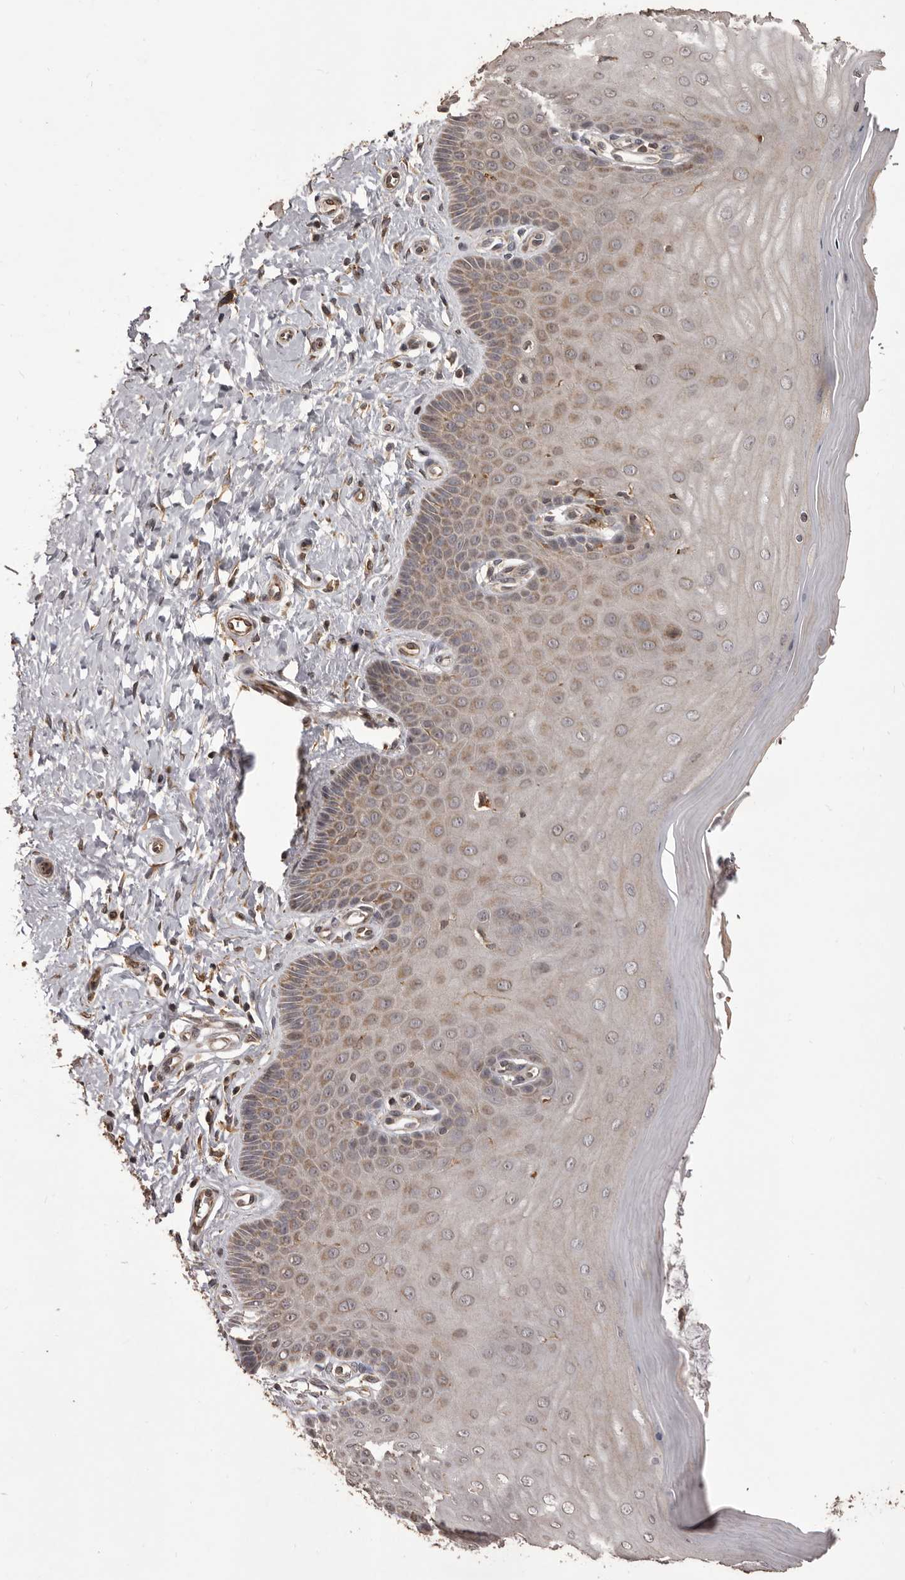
{"staining": {"intensity": "moderate", "quantity": ">75%", "location": "cytoplasmic/membranous"}, "tissue": "cervix", "cell_type": "Glandular cells", "image_type": "normal", "snomed": [{"axis": "morphology", "description": "Normal tissue, NOS"}, {"axis": "topography", "description": "Cervix"}], "caption": "The immunohistochemical stain highlights moderate cytoplasmic/membranous expression in glandular cells of benign cervix. The protein is stained brown, and the nuclei are stained in blue (DAB IHC with brightfield microscopy, high magnification).", "gene": "QRSL1", "patient": {"sex": "female", "age": 55}}